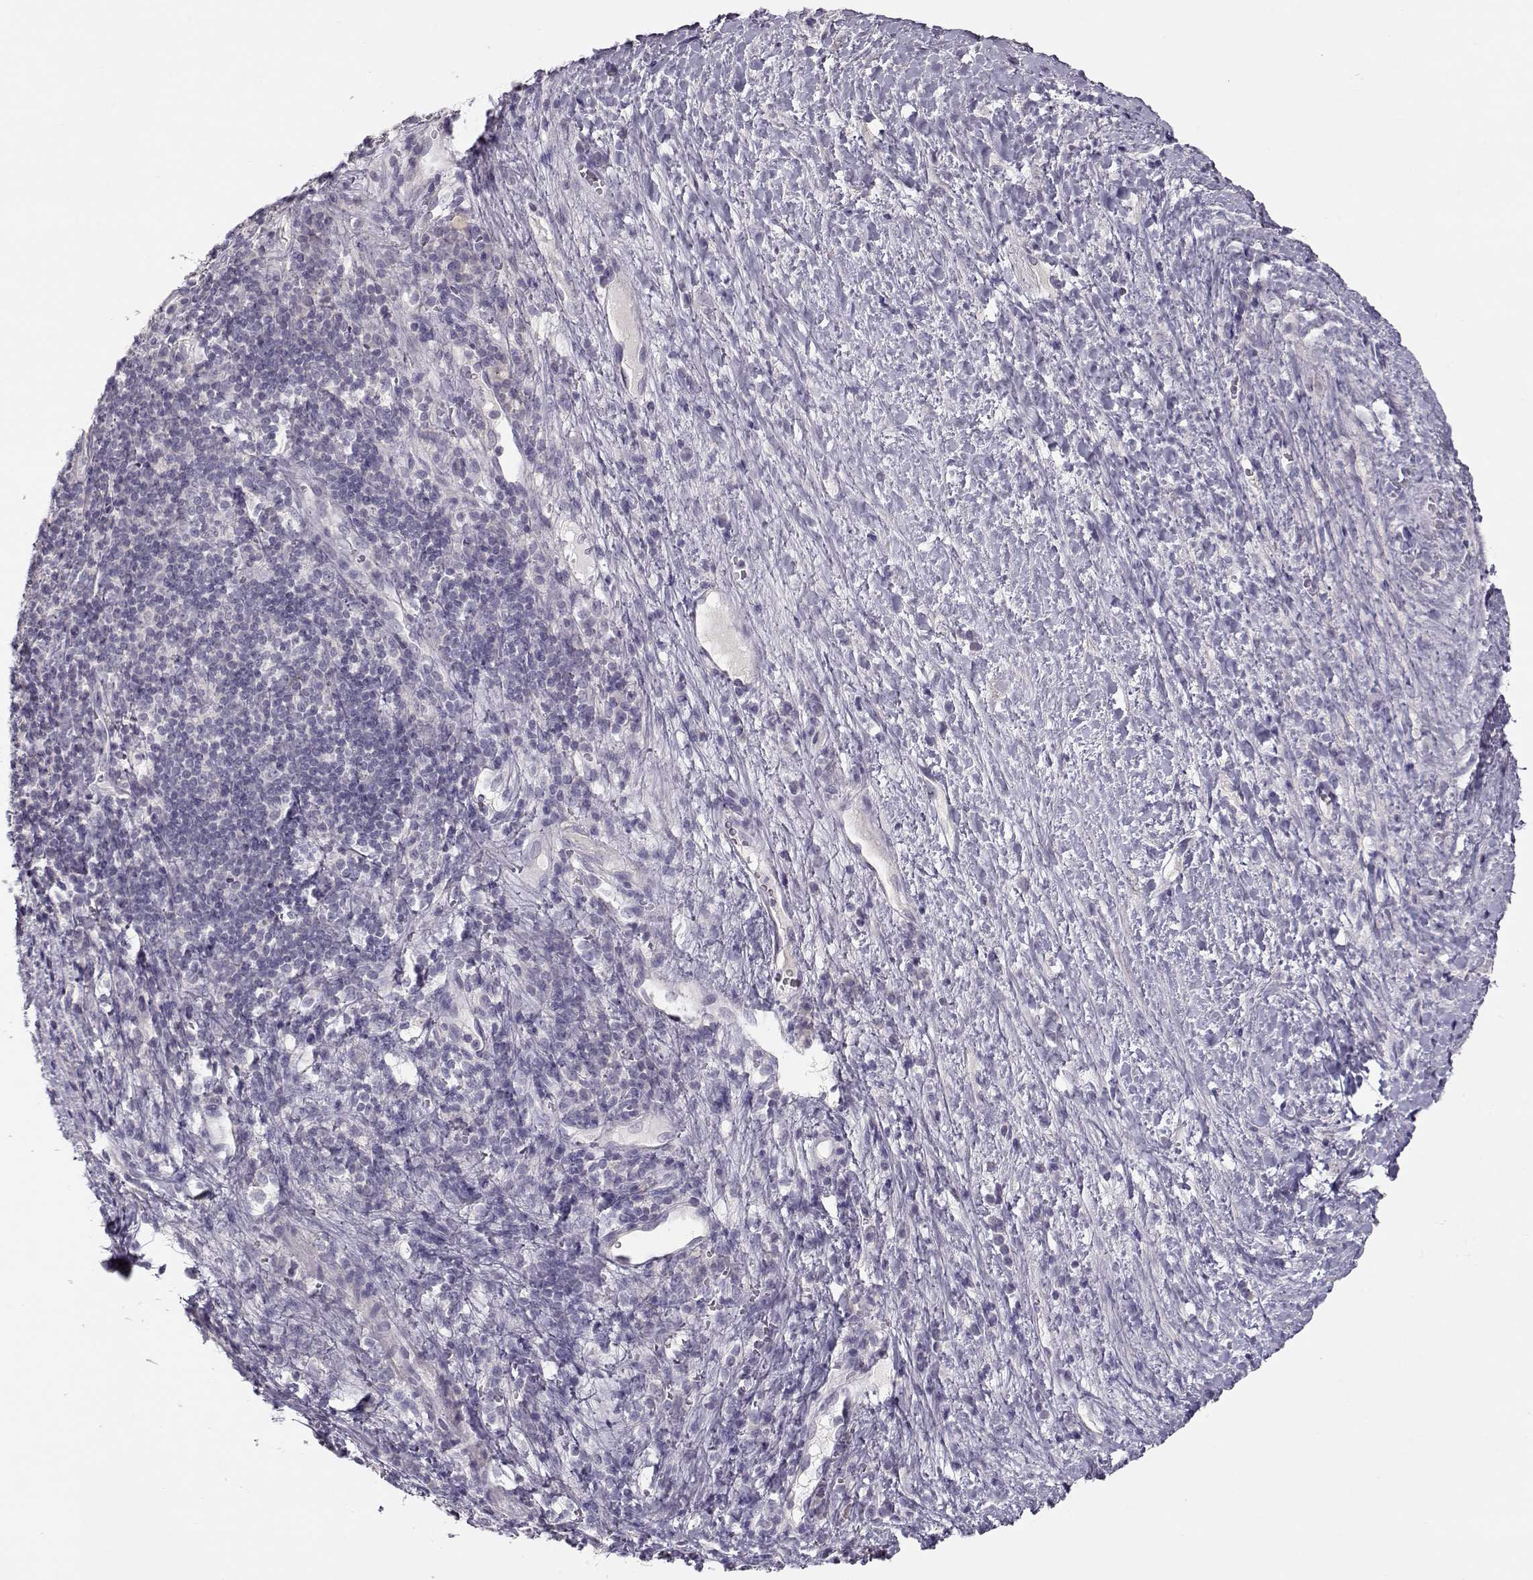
{"staining": {"intensity": "negative", "quantity": "none", "location": "none"}, "tissue": "liver cancer", "cell_type": "Tumor cells", "image_type": "cancer", "snomed": [{"axis": "morphology", "description": "Carcinoma, Hepatocellular, NOS"}, {"axis": "topography", "description": "Liver"}], "caption": "This histopathology image is of liver cancer (hepatocellular carcinoma) stained with immunohistochemistry (IHC) to label a protein in brown with the nuclei are counter-stained blue. There is no positivity in tumor cells.", "gene": "GRK1", "patient": {"sex": "female", "age": 60}}